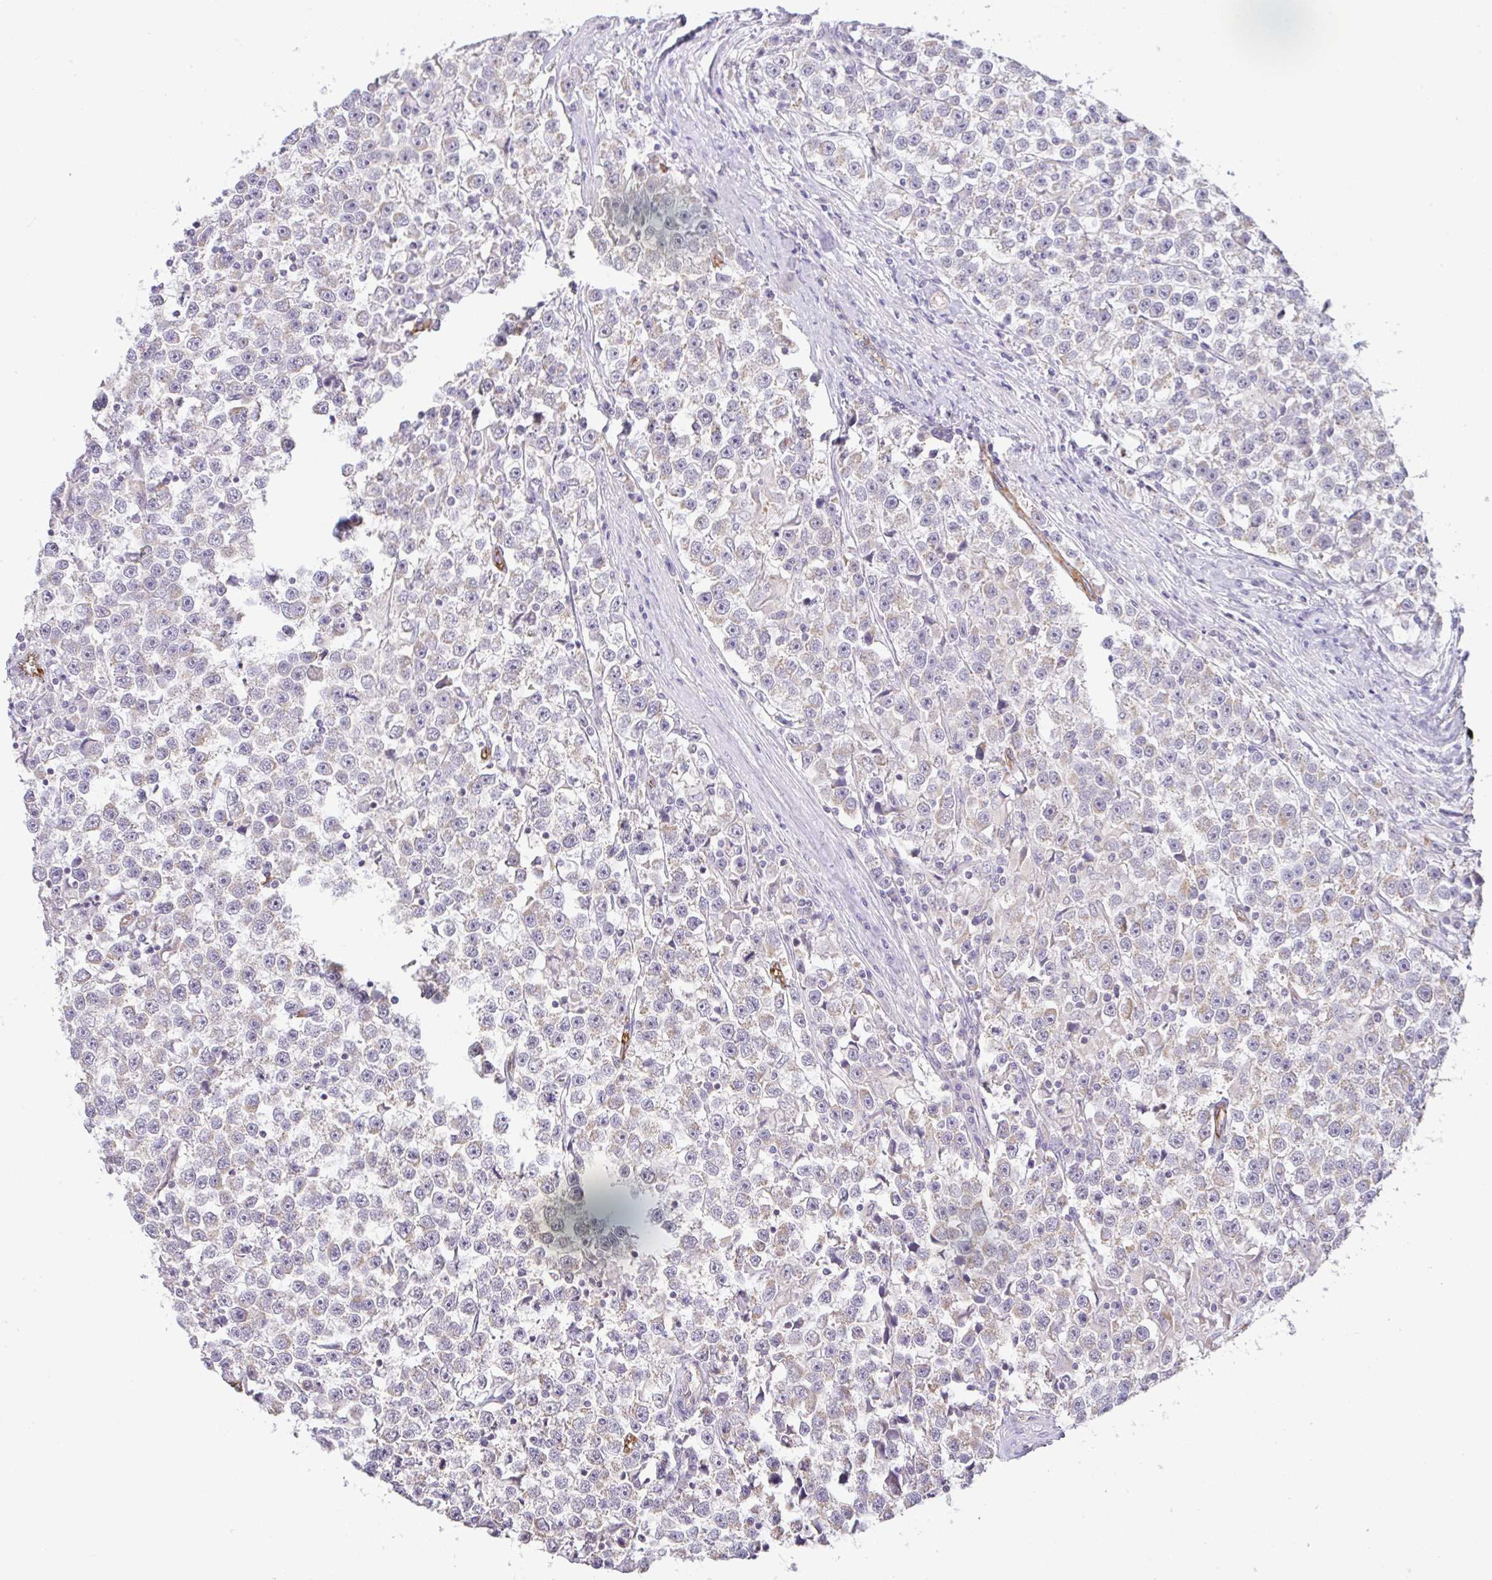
{"staining": {"intensity": "weak", "quantity": "<25%", "location": "cytoplasmic/membranous"}, "tissue": "testis cancer", "cell_type": "Tumor cells", "image_type": "cancer", "snomed": [{"axis": "morphology", "description": "Seminoma, NOS"}, {"axis": "topography", "description": "Testis"}], "caption": "Tumor cells show no significant protein positivity in testis seminoma.", "gene": "PLCD4", "patient": {"sex": "male", "age": 31}}